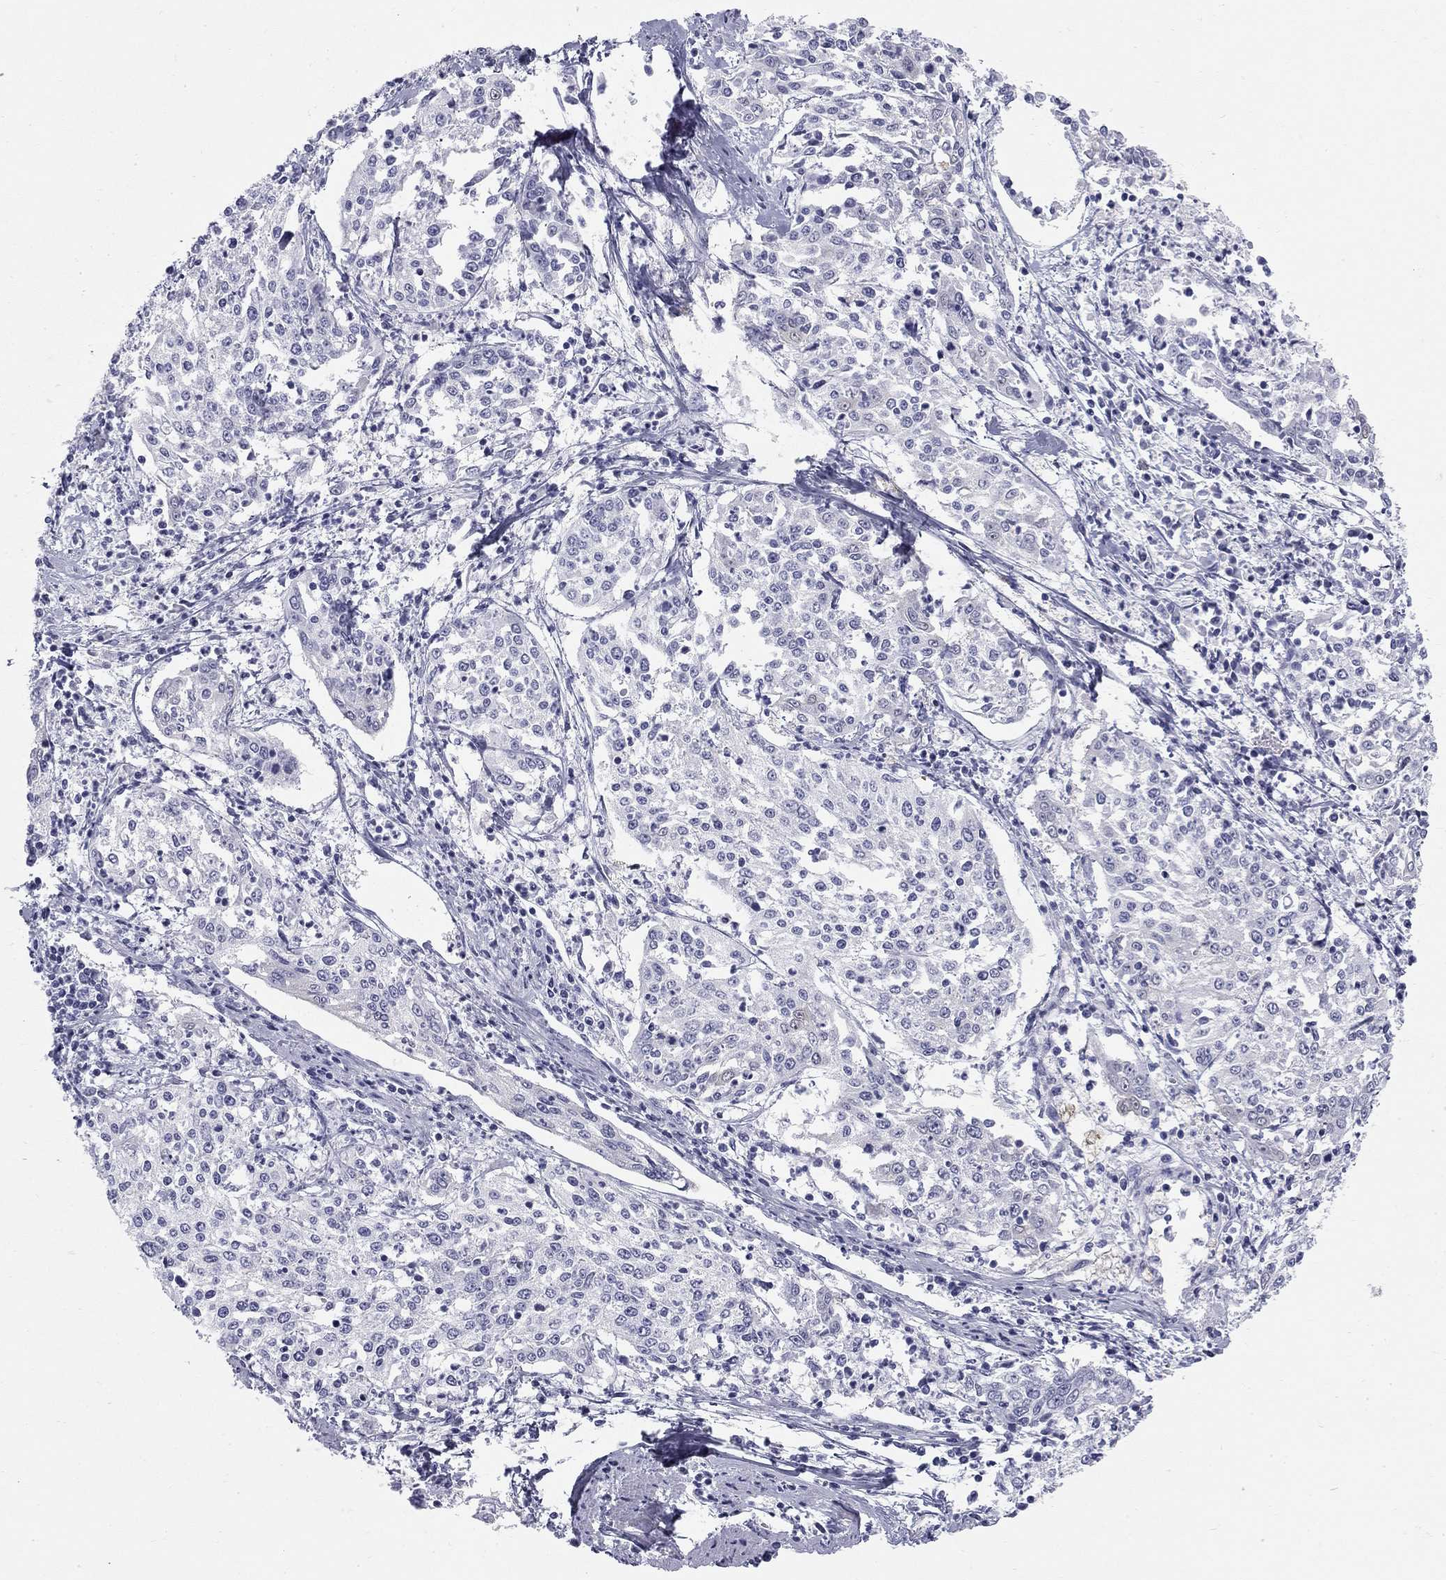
{"staining": {"intensity": "negative", "quantity": "none", "location": "none"}, "tissue": "cervical cancer", "cell_type": "Tumor cells", "image_type": "cancer", "snomed": [{"axis": "morphology", "description": "Squamous cell carcinoma, NOS"}, {"axis": "topography", "description": "Cervix"}], "caption": "Tumor cells are negative for brown protein staining in squamous cell carcinoma (cervical).", "gene": "SULT2B1", "patient": {"sex": "female", "age": 41}}